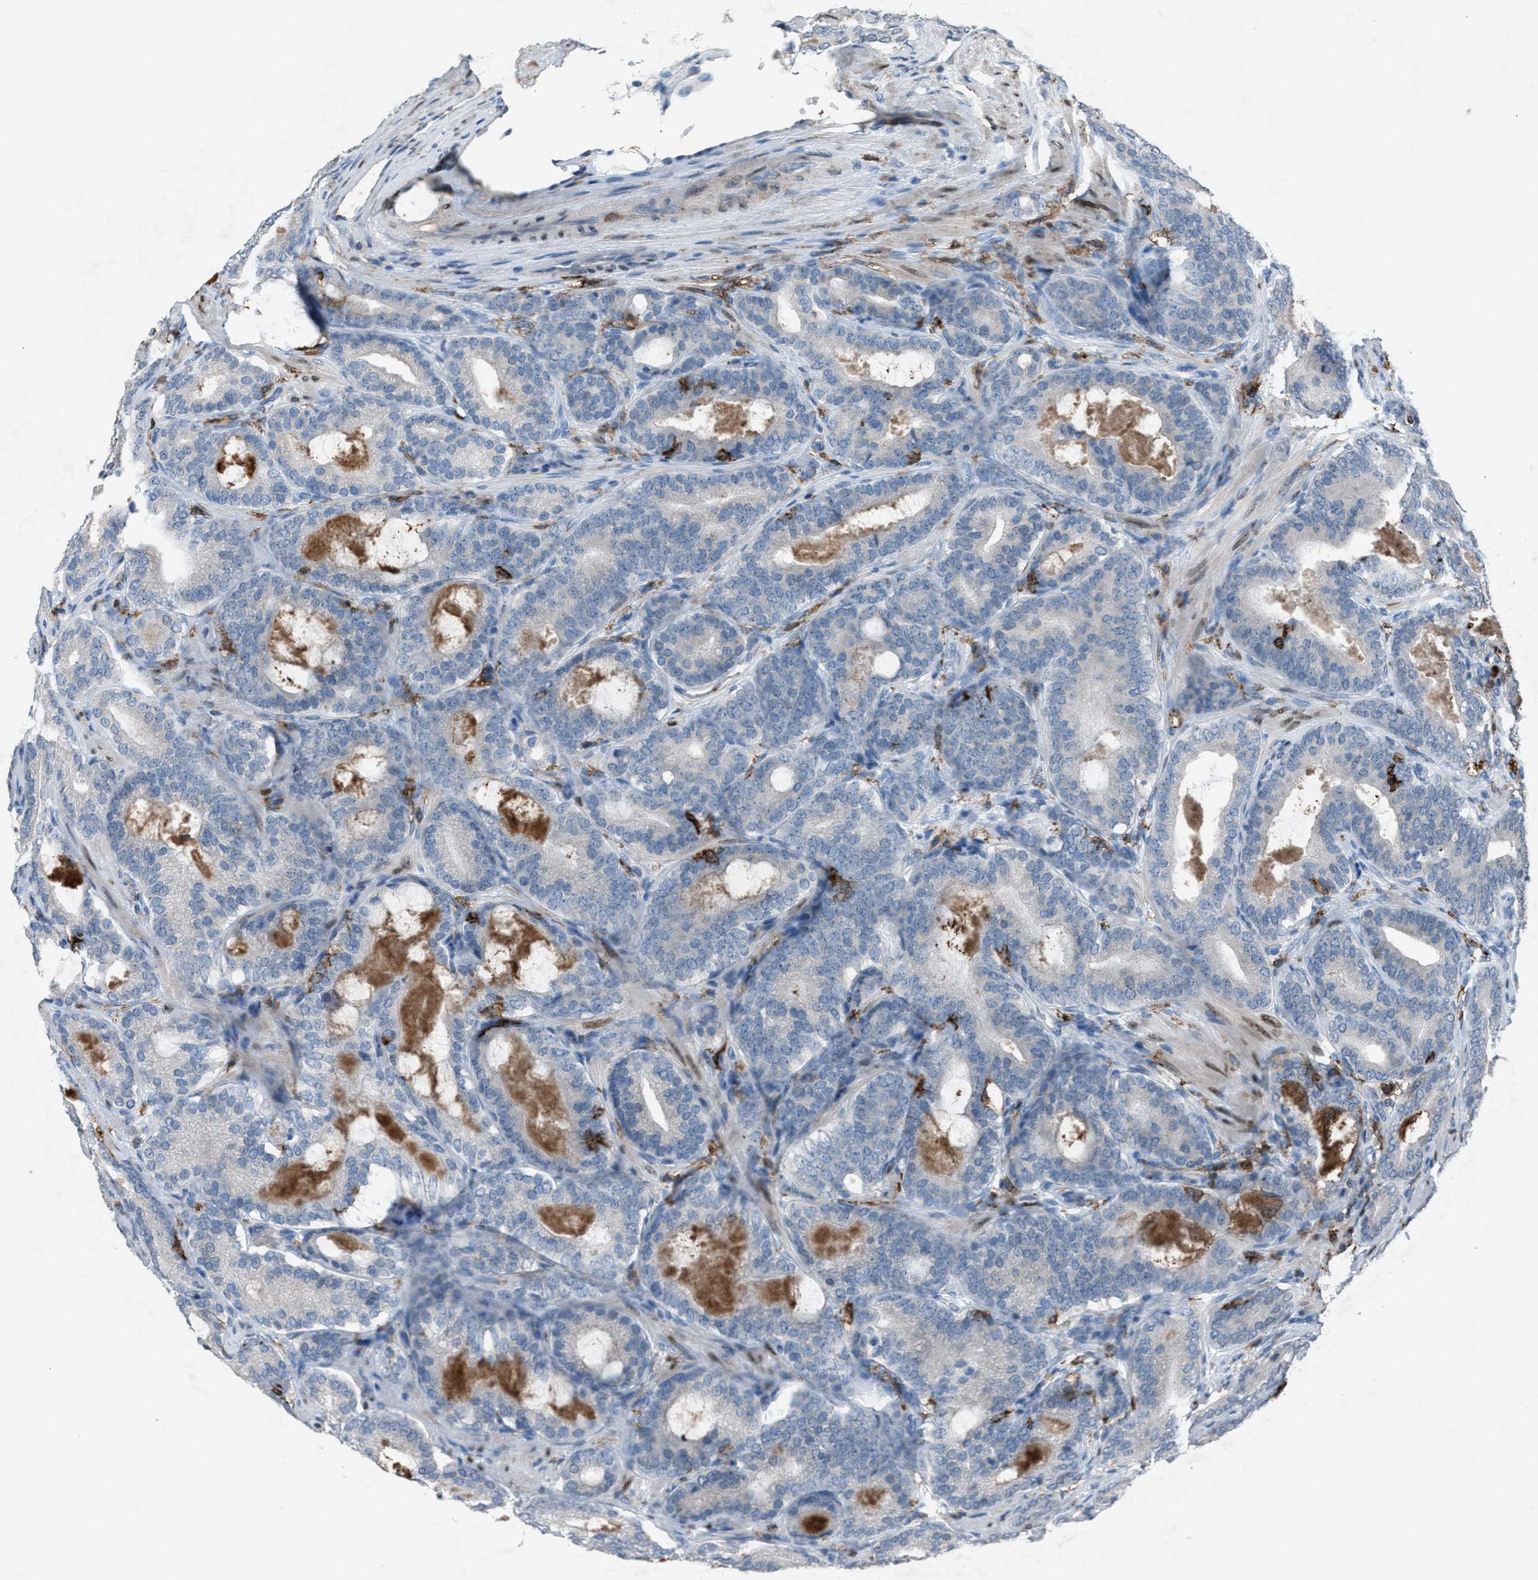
{"staining": {"intensity": "negative", "quantity": "none", "location": "none"}, "tissue": "prostate cancer", "cell_type": "Tumor cells", "image_type": "cancer", "snomed": [{"axis": "morphology", "description": "Adenocarcinoma, High grade"}, {"axis": "topography", "description": "Prostate"}], "caption": "This is an immunohistochemistry micrograph of human prostate cancer. There is no expression in tumor cells.", "gene": "FCER1G", "patient": {"sex": "male", "age": 60}}